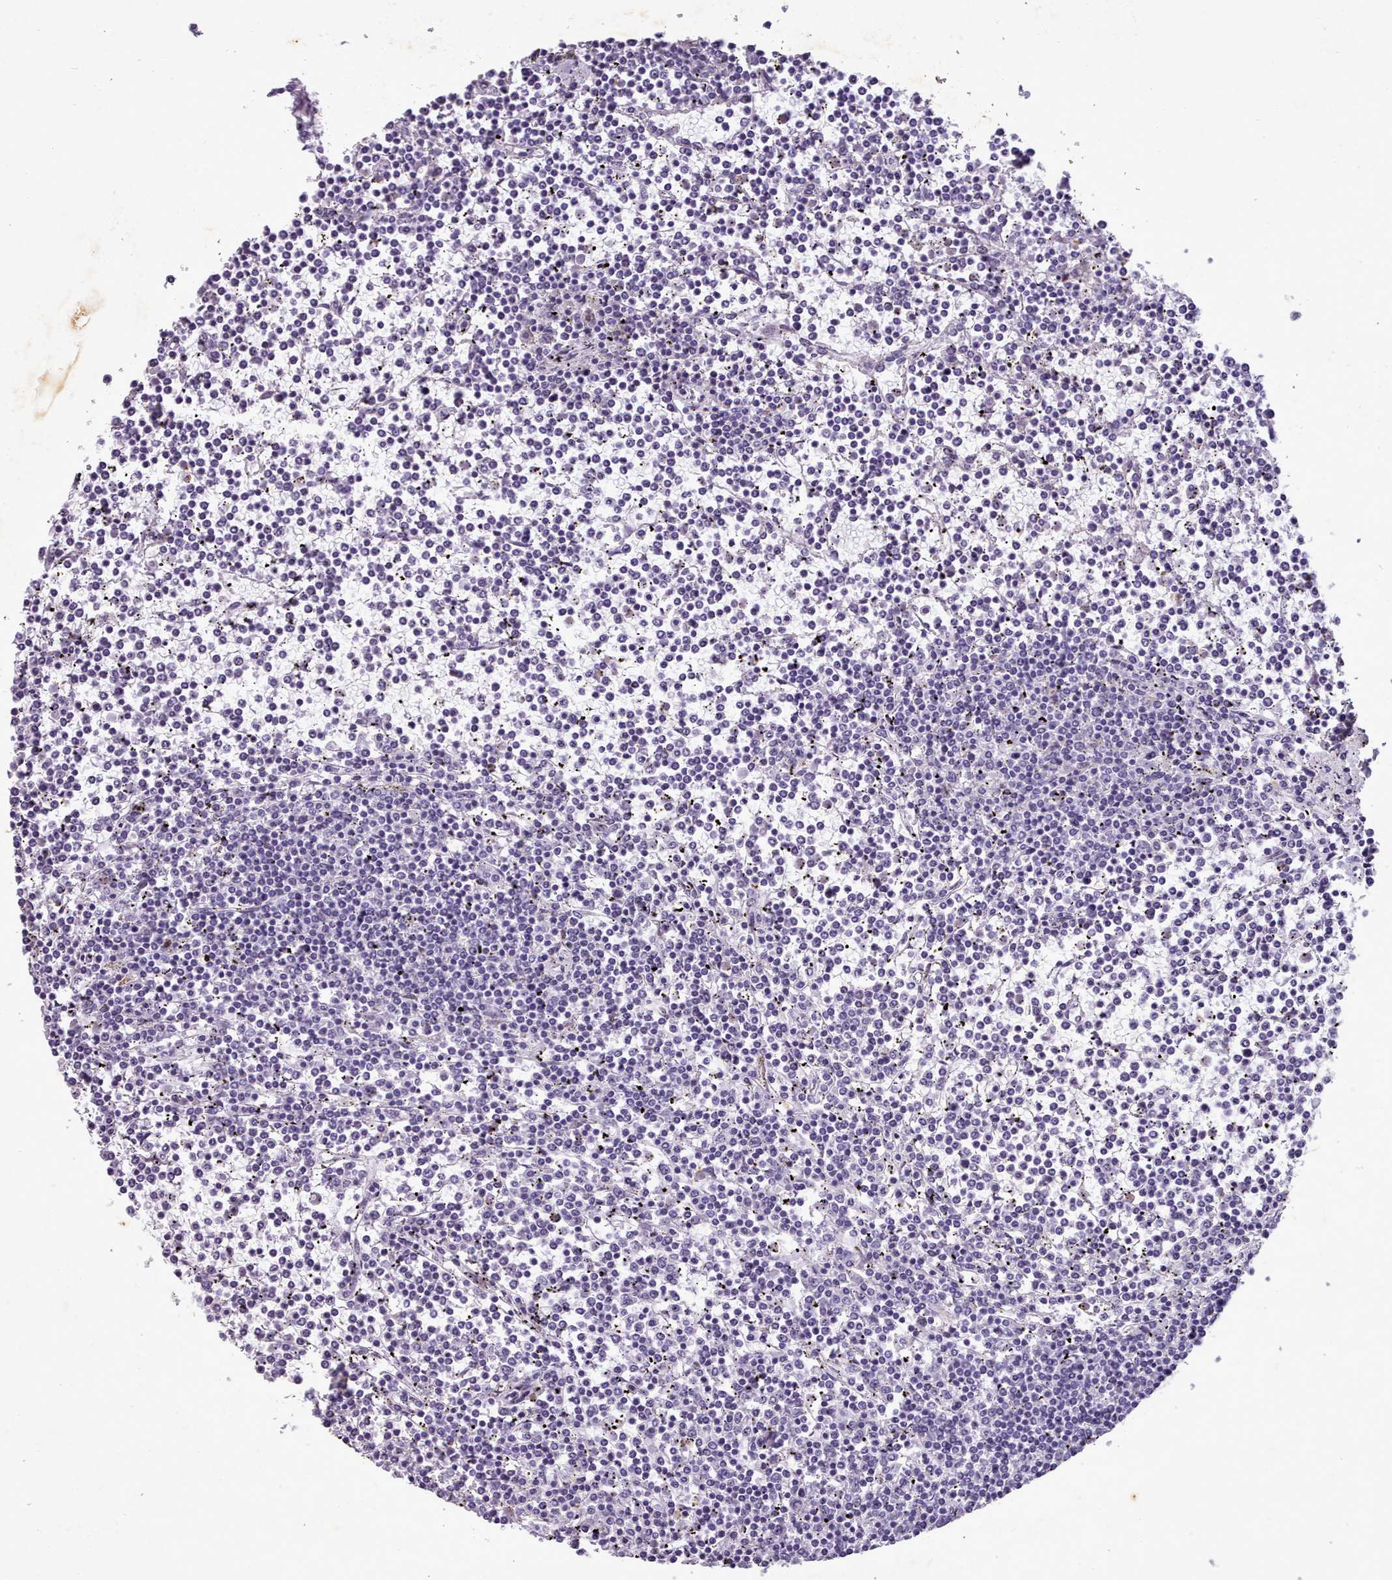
{"staining": {"intensity": "negative", "quantity": "none", "location": "none"}, "tissue": "lymphoma", "cell_type": "Tumor cells", "image_type": "cancer", "snomed": [{"axis": "morphology", "description": "Malignant lymphoma, non-Hodgkin's type, Low grade"}, {"axis": "topography", "description": "Spleen"}], "caption": "A high-resolution photomicrograph shows immunohistochemistry staining of lymphoma, which displays no significant staining in tumor cells. Nuclei are stained in blue.", "gene": "KCNT2", "patient": {"sex": "female", "age": 19}}